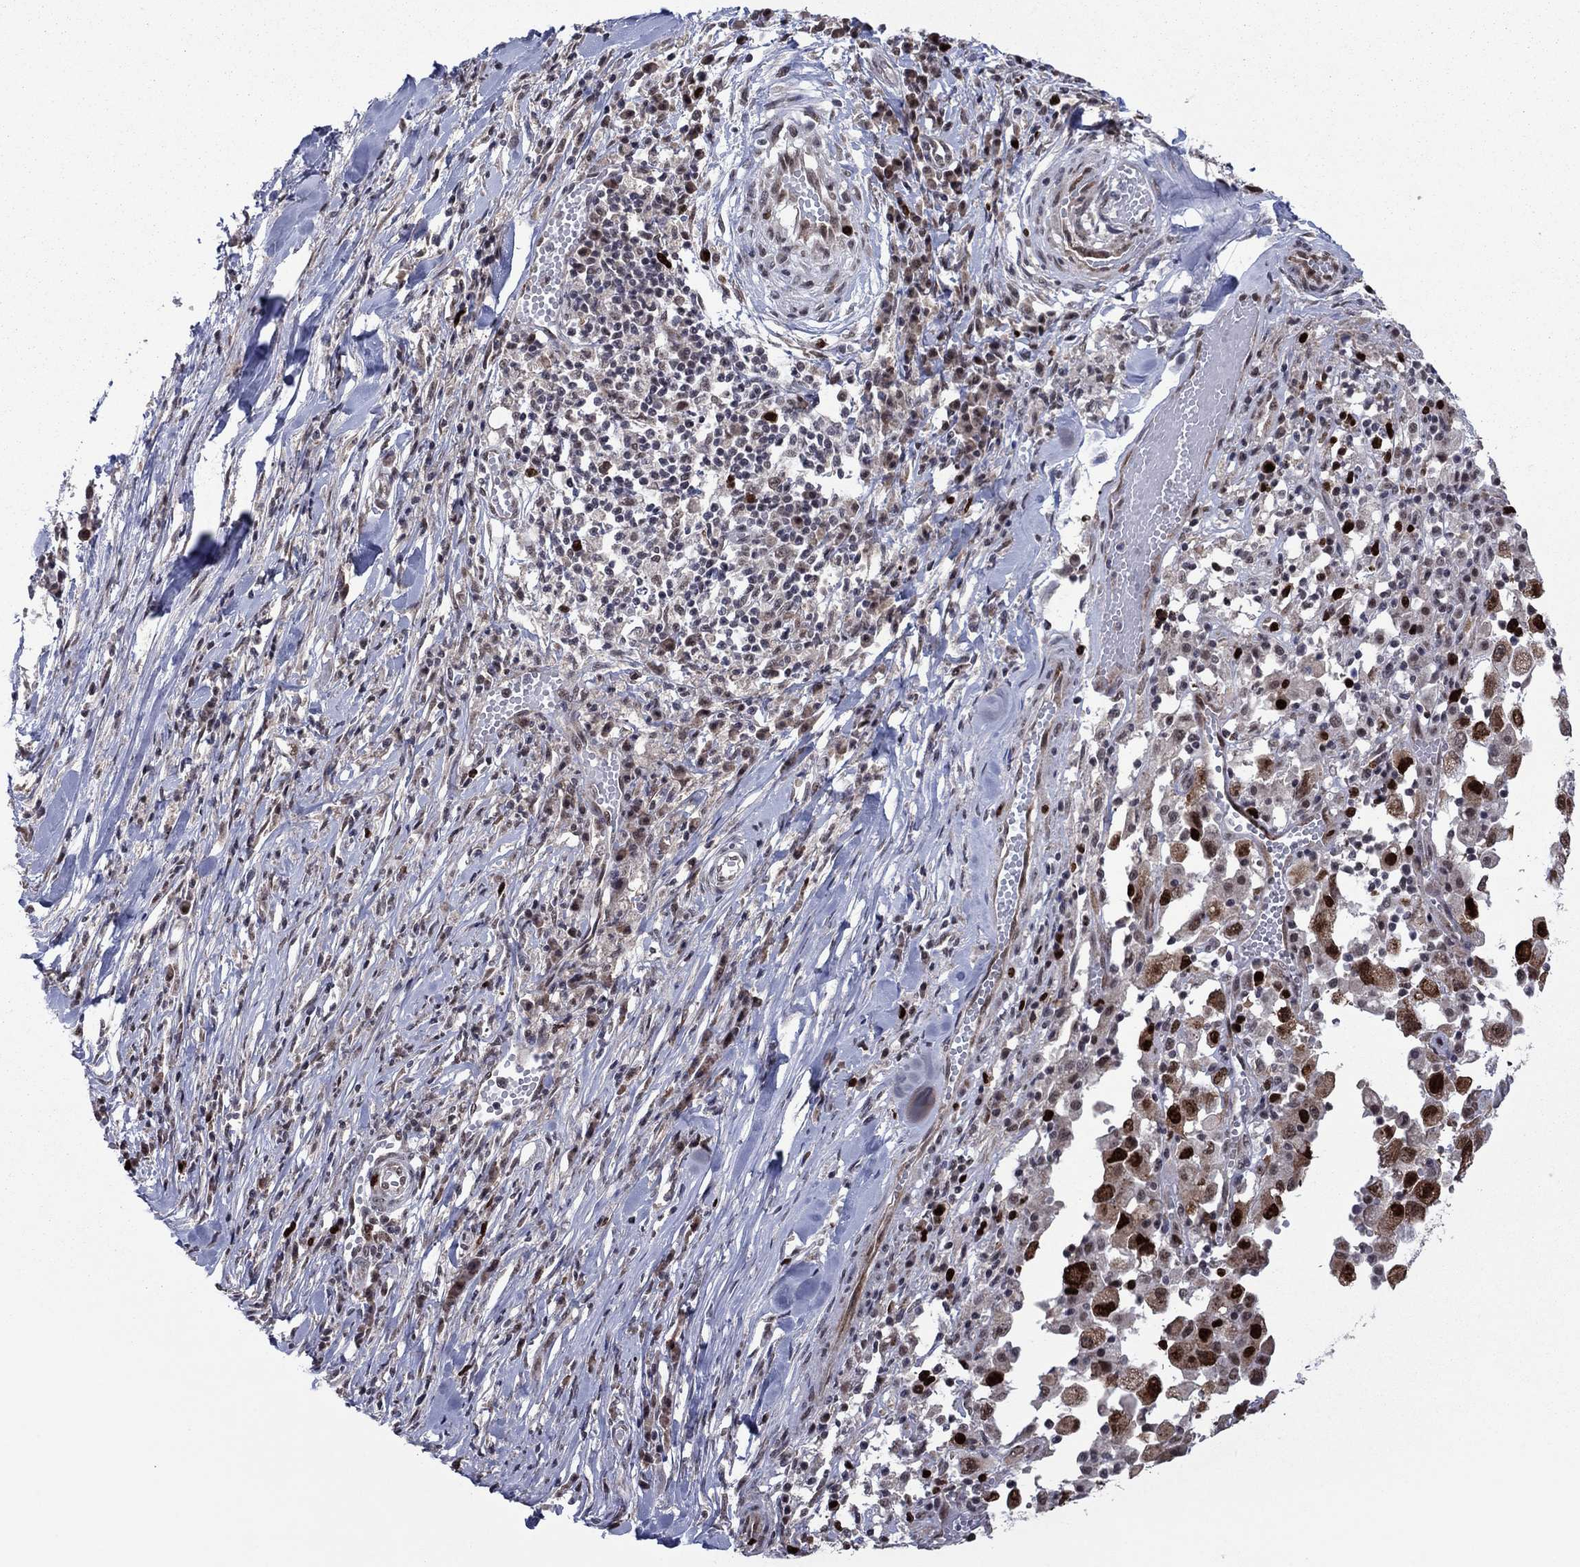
{"staining": {"intensity": "strong", "quantity": "25%-75%", "location": "nuclear"}, "tissue": "melanoma", "cell_type": "Tumor cells", "image_type": "cancer", "snomed": [{"axis": "morphology", "description": "Malignant melanoma, Metastatic site"}, {"axis": "topography", "description": "Lymph node"}], "caption": "Immunohistochemical staining of malignant melanoma (metastatic site) reveals high levels of strong nuclear expression in approximately 25%-75% of tumor cells. (IHC, brightfield microscopy, high magnification).", "gene": "CDCA5", "patient": {"sex": "male", "age": 50}}